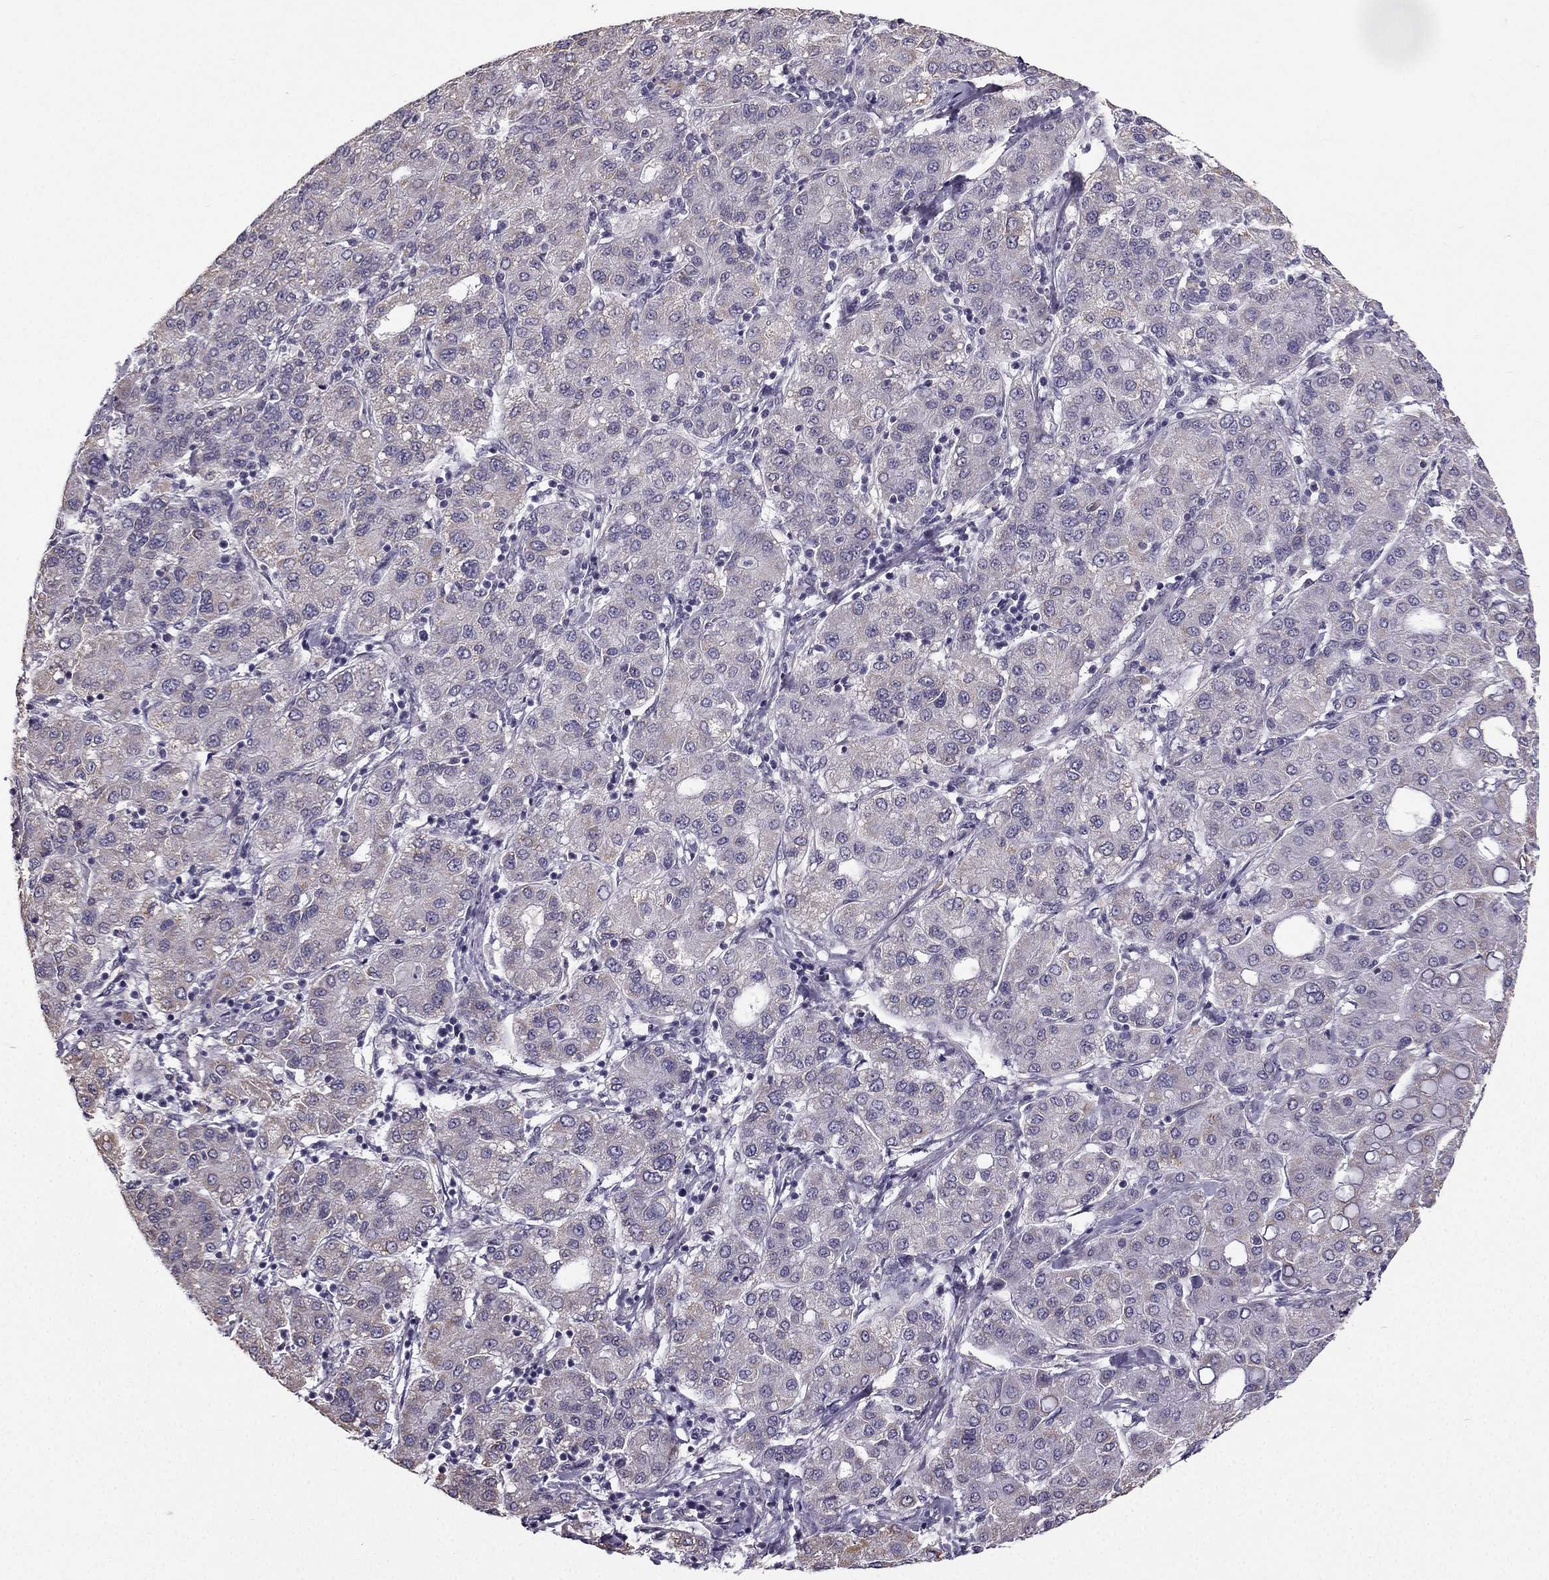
{"staining": {"intensity": "weak", "quantity": "25%-75%", "location": "cytoplasmic/membranous"}, "tissue": "liver cancer", "cell_type": "Tumor cells", "image_type": "cancer", "snomed": [{"axis": "morphology", "description": "Carcinoma, Hepatocellular, NOS"}, {"axis": "topography", "description": "Liver"}], "caption": "A high-resolution image shows IHC staining of liver hepatocellular carcinoma, which exhibits weak cytoplasmic/membranous staining in approximately 25%-75% of tumor cells. (Stains: DAB in brown, nuclei in blue, Microscopy: brightfield microscopy at high magnification).", "gene": "TSPYL5", "patient": {"sex": "male", "age": 65}}